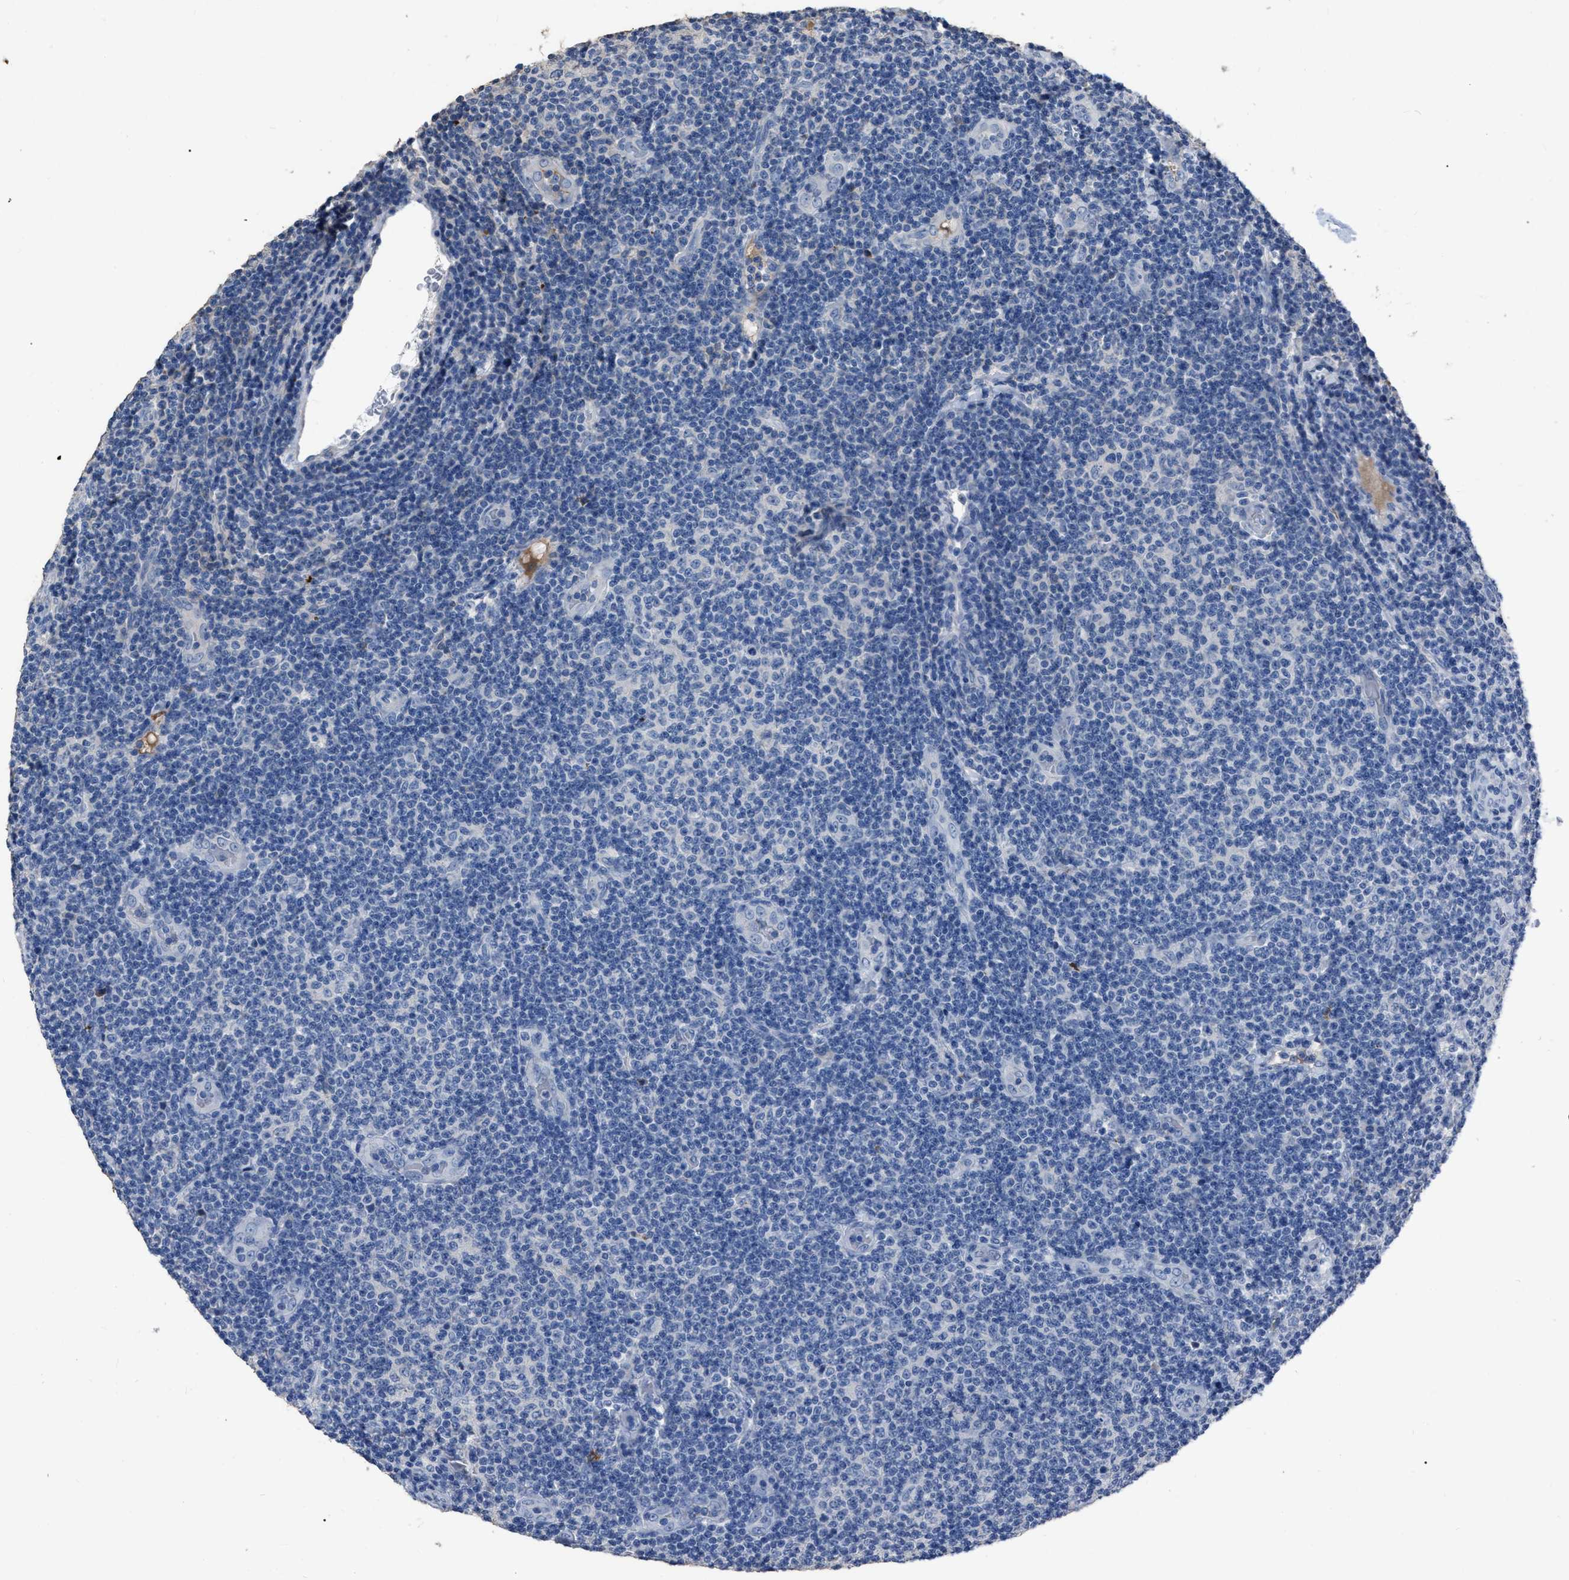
{"staining": {"intensity": "negative", "quantity": "none", "location": "none"}, "tissue": "lymphoma", "cell_type": "Tumor cells", "image_type": "cancer", "snomed": [{"axis": "morphology", "description": "Malignant lymphoma, non-Hodgkin's type, Low grade"}, {"axis": "topography", "description": "Lymph node"}], "caption": "Lymphoma was stained to show a protein in brown. There is no significant expression in tumor cells.", "gene": "HABP2", "patient": {"sex": "male", "age": 83}}